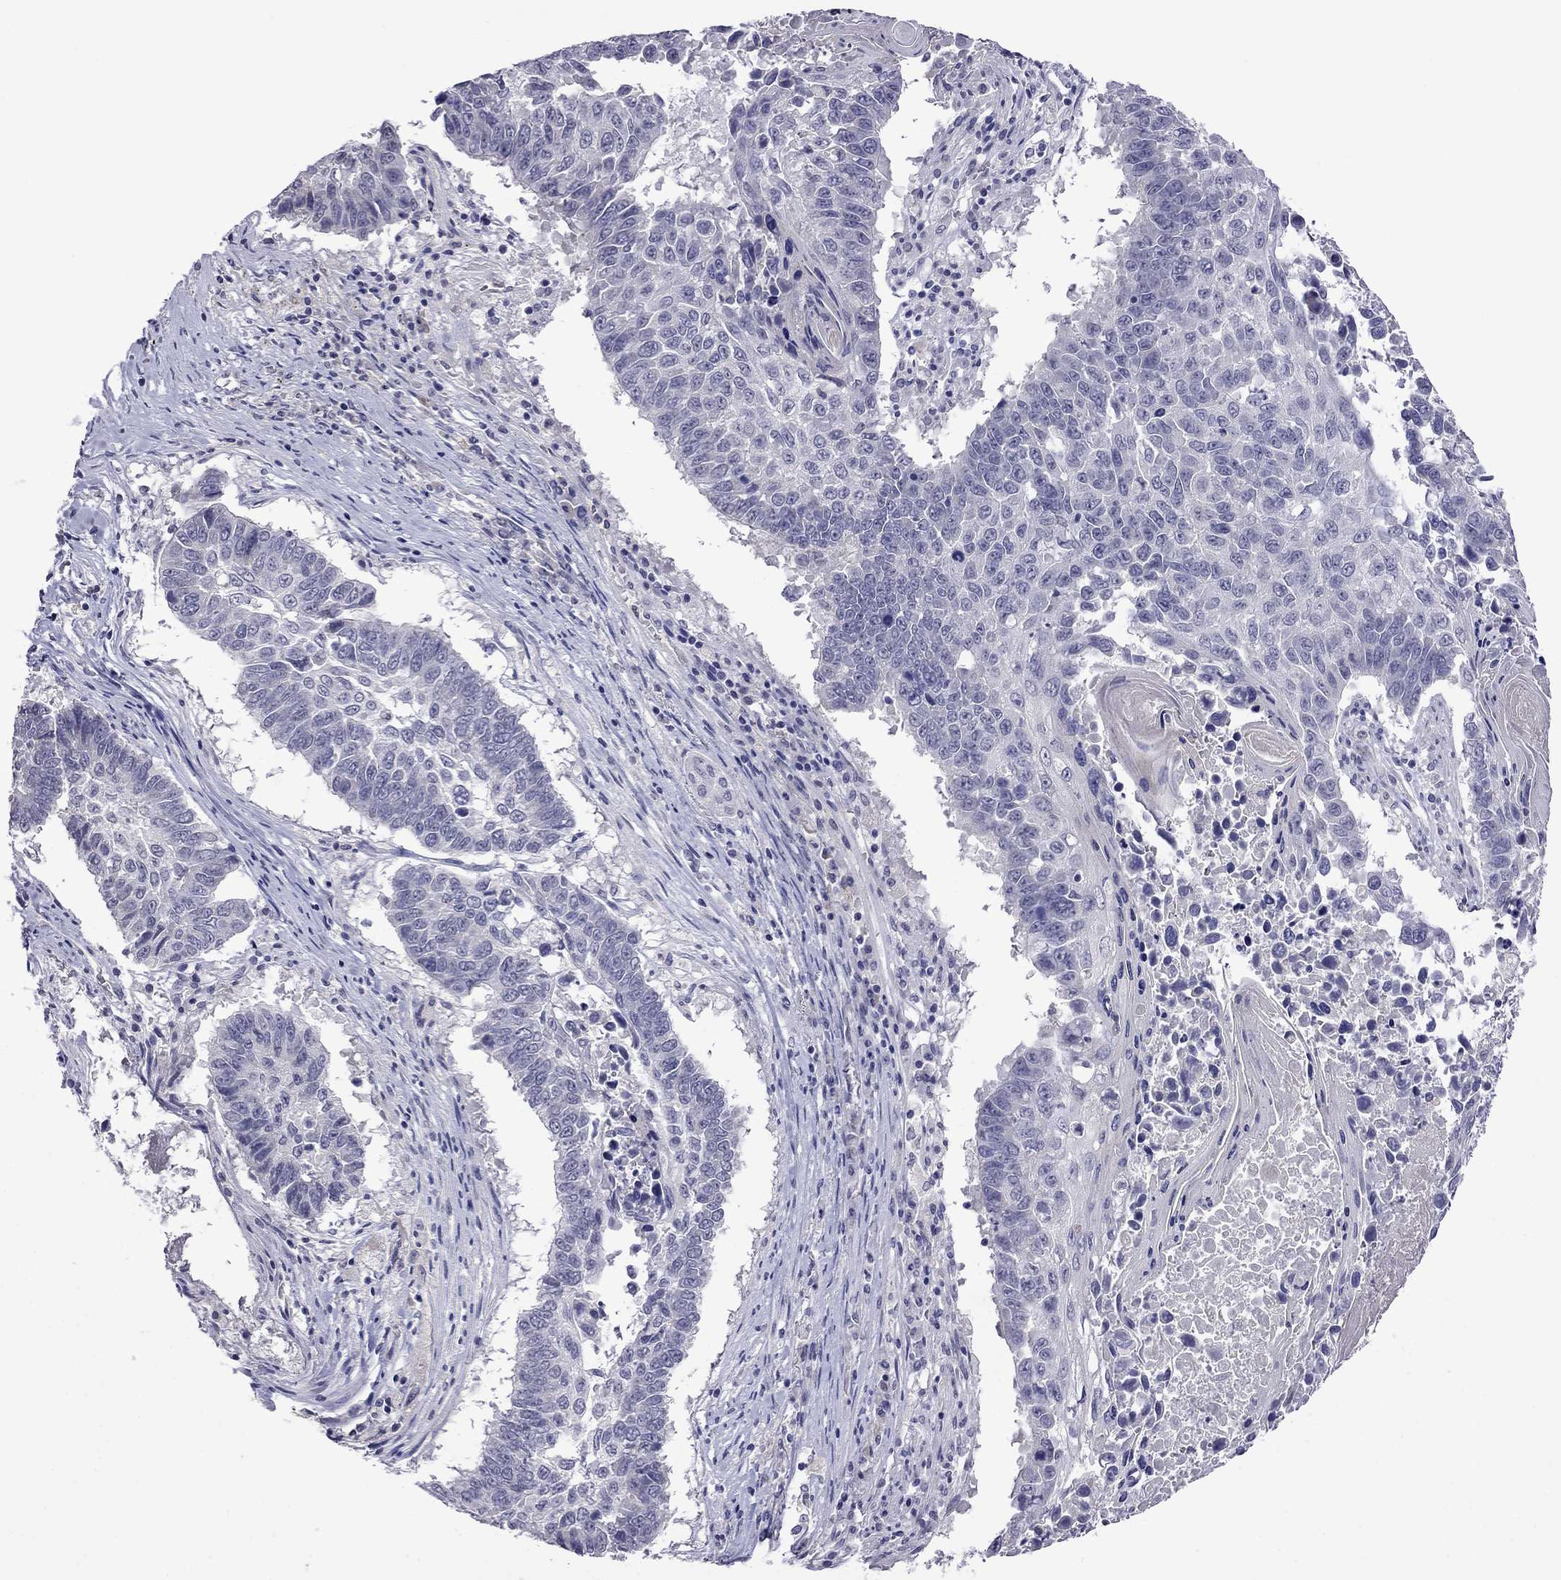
{"staining": {"intensity": "negative", "quantity": "none", "location": "none"}, "tissue": "lung cancer", "cell_type": "Tumor cells", "image_type": "cancer", "snomed": [{"axis": "morphology", "description": "Squamous cell carcinoma, NOS"}, {"axis": "topography", "description": "Lung"}], "caption": "An immunohistochemistry micrograph of lung squamous cell carcinoma is shown. There is no staining in tumor cells of lung squamous cell carcinoma.", "gene": "STAR", "patient": {"sex": "male", "age": 73}}